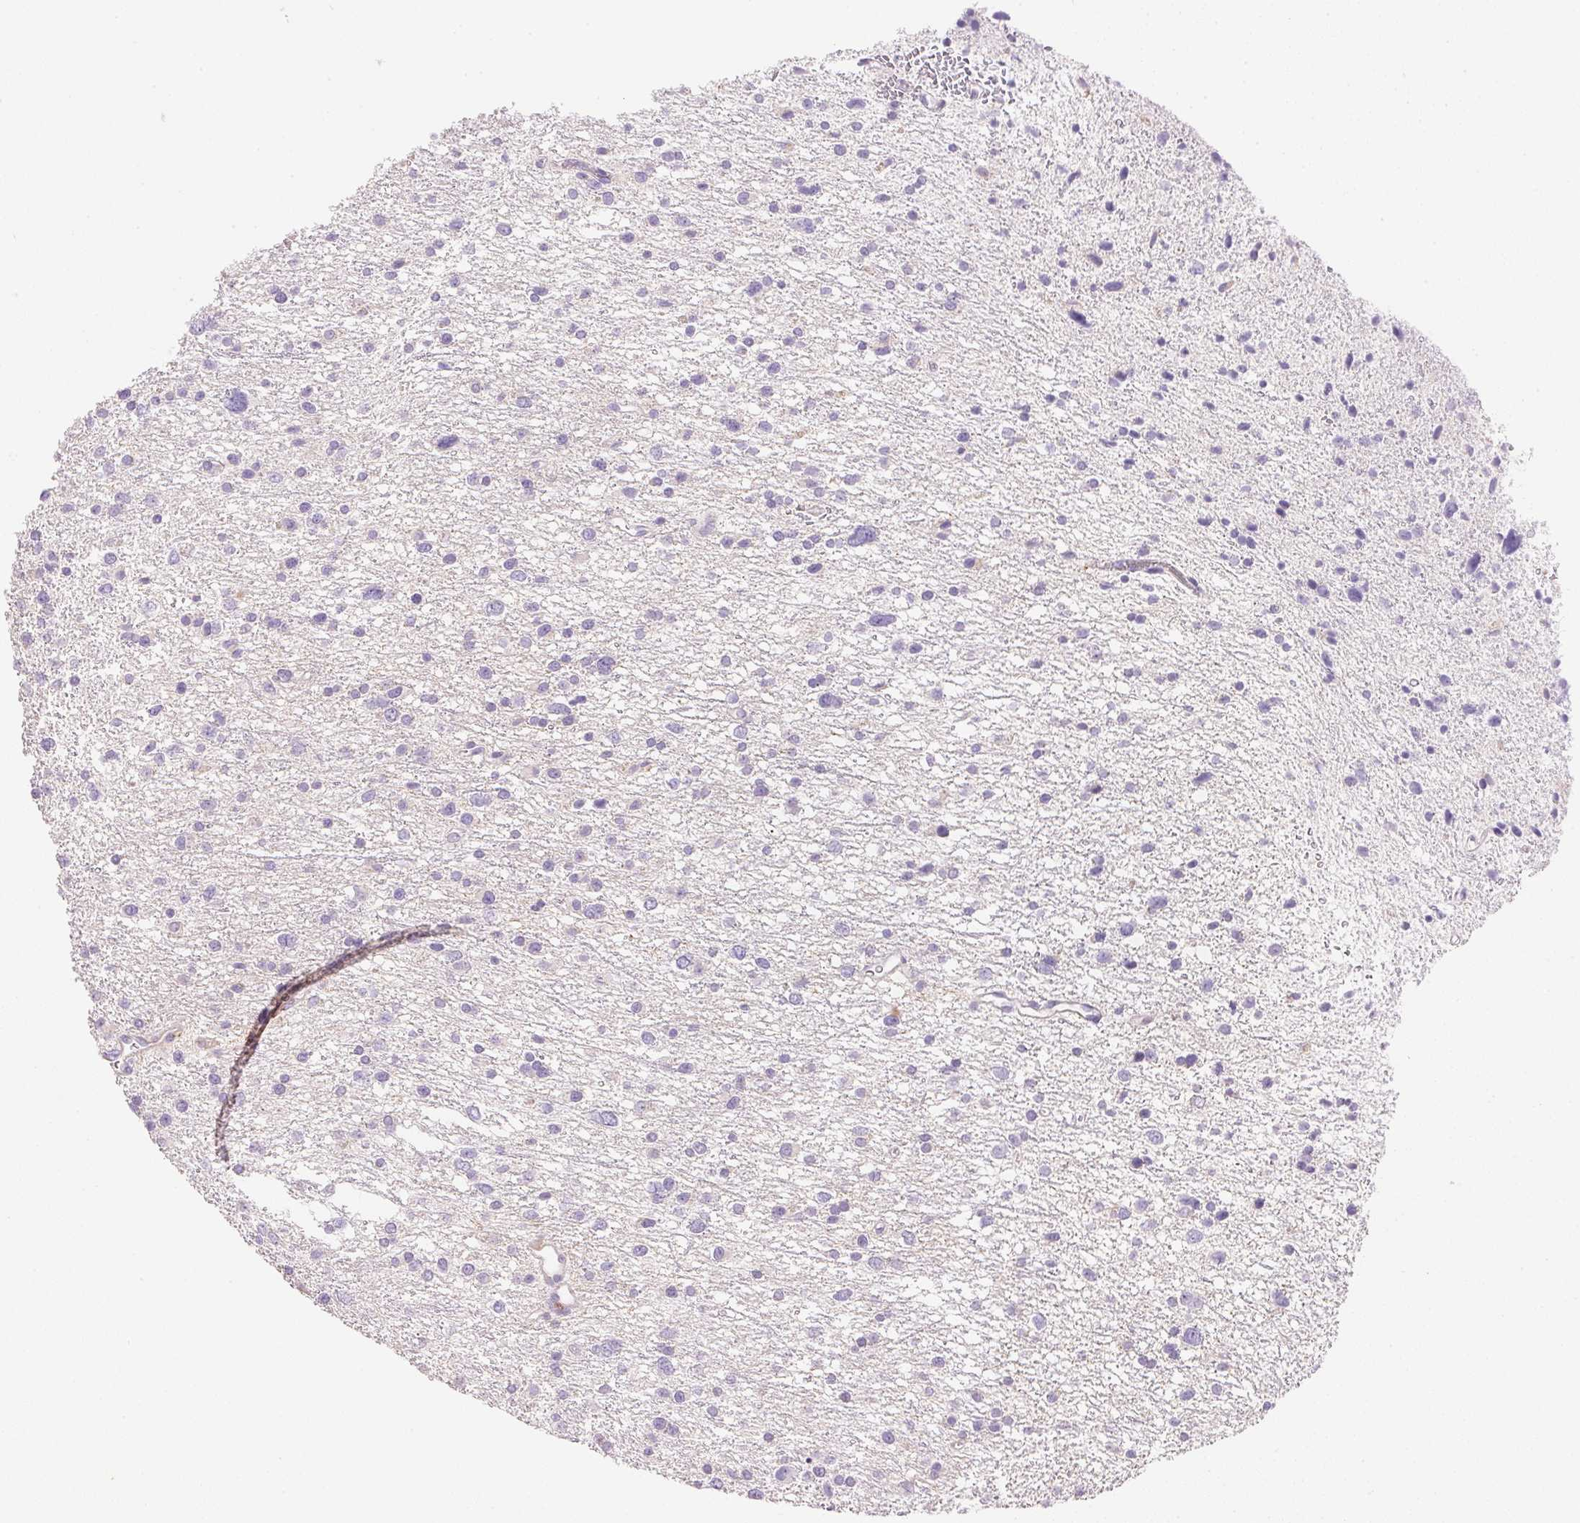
{"staining": {"intensity": "negative", "quantity": "none", "location": "none"}, "tissue": "glioma", "cell_type": "Tumor cells", "image_type": "cancer", "snomed": [{"axis": "morphology", "description": "Glioma, malignant, Low grade"}, {"axis": "topography", "description": "Brain"}], "caption": "Immunohistochemistry (IHC) image of glioma stained for a protein (brown), which exhibits no positivity in tumor cells.", "gene": "KCNE2", "patient": {"sex": "female", "age": 55}}